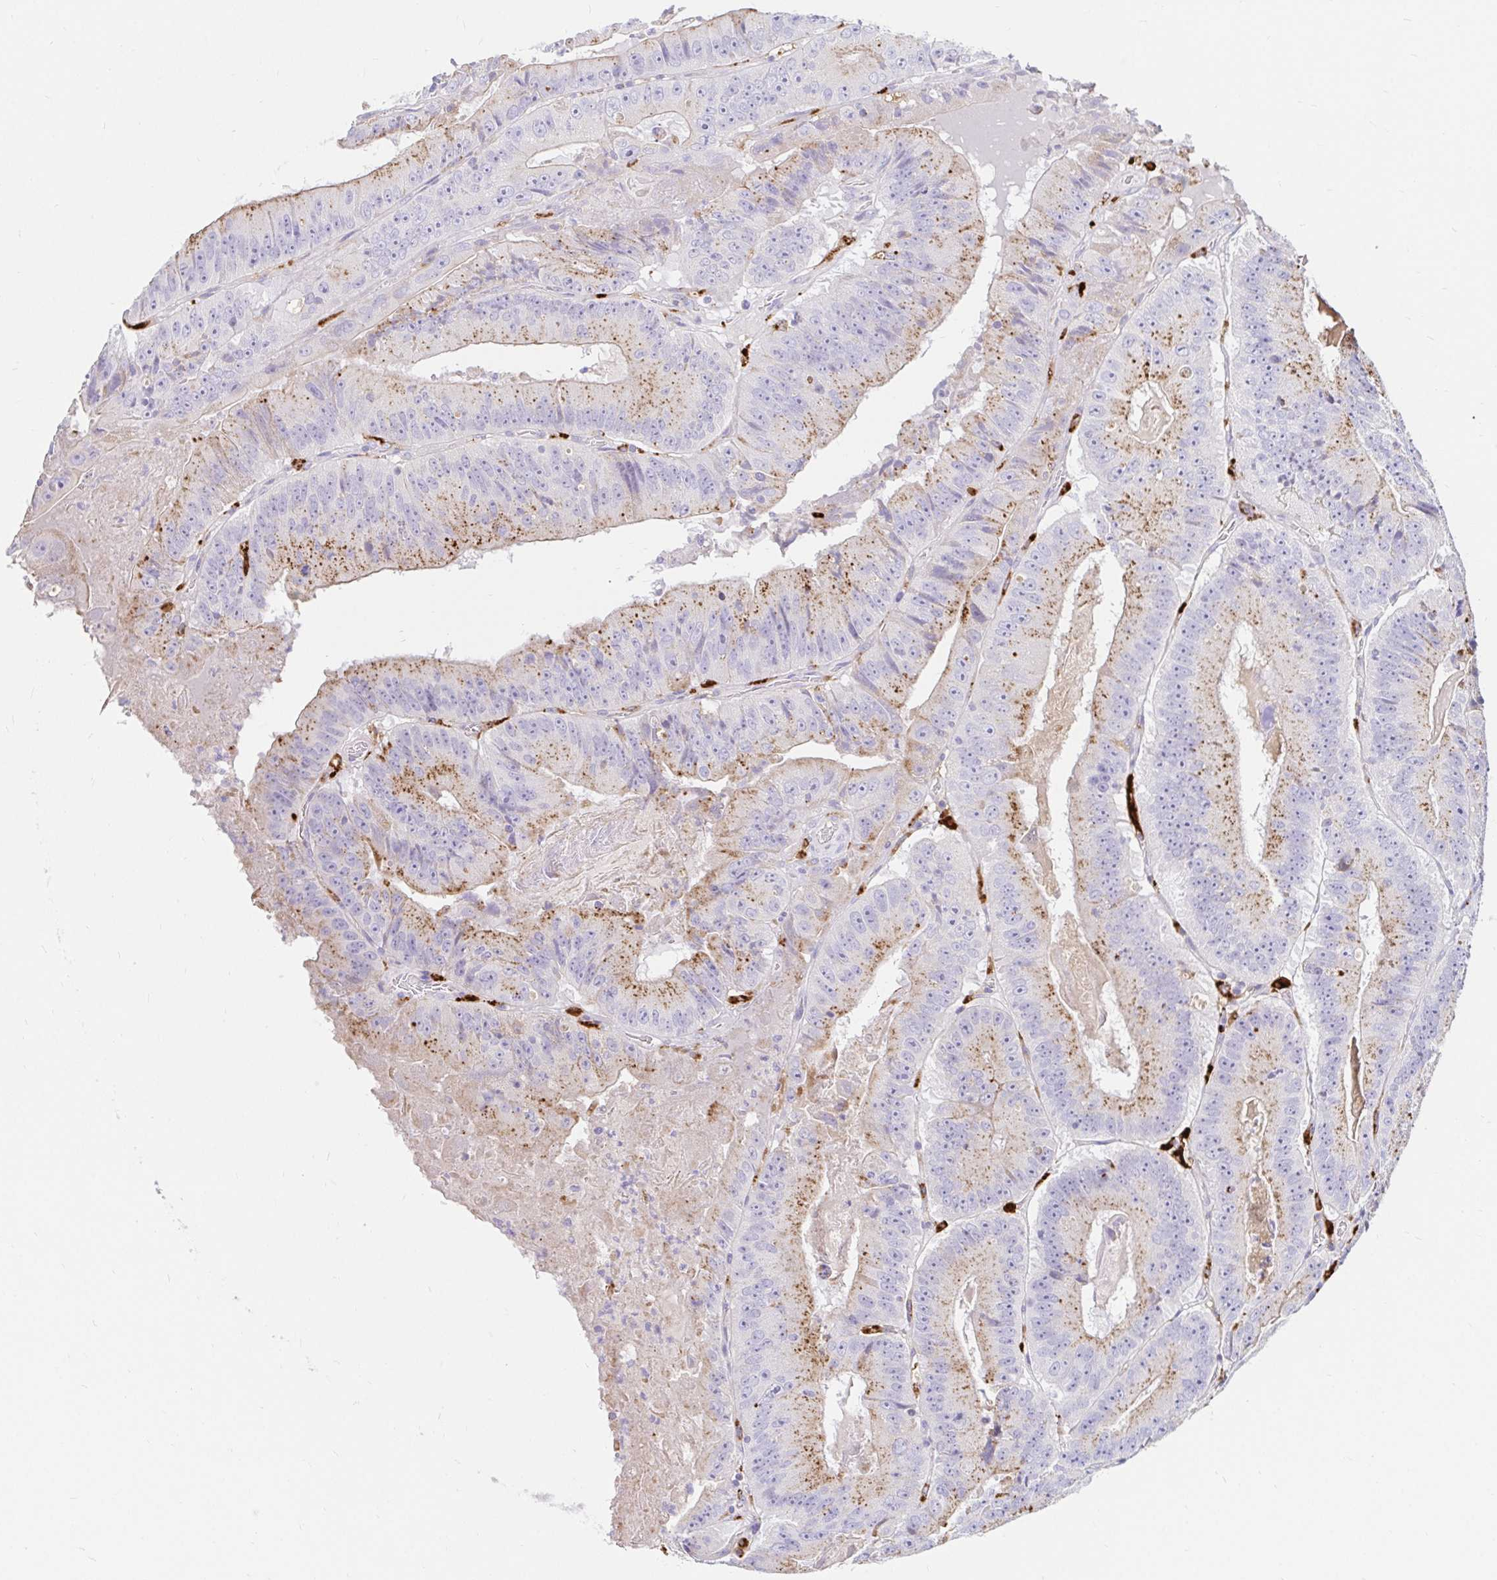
{"staining": {"intensity": "moderate", "quantity": ">75%", "location": "cytoplasmic/membranous"}, "tissue": "colorectal cancer", "cell_type": "Tumor cells", "image_type": "cancer", "snomed": [{"axis": "morphology", "description": "Adenocarcinoma, NOS"}, {"axis": "topography", "description": "Colon"}], "caption": "This is a micrograph of IHC staining of adenocarcinoma (colorectal), which shows moderate staining in the cytoplasmic/membranous of tumor cells.", "gene": "FUCA1", "patient": {"sex": "female", "age": 86}}